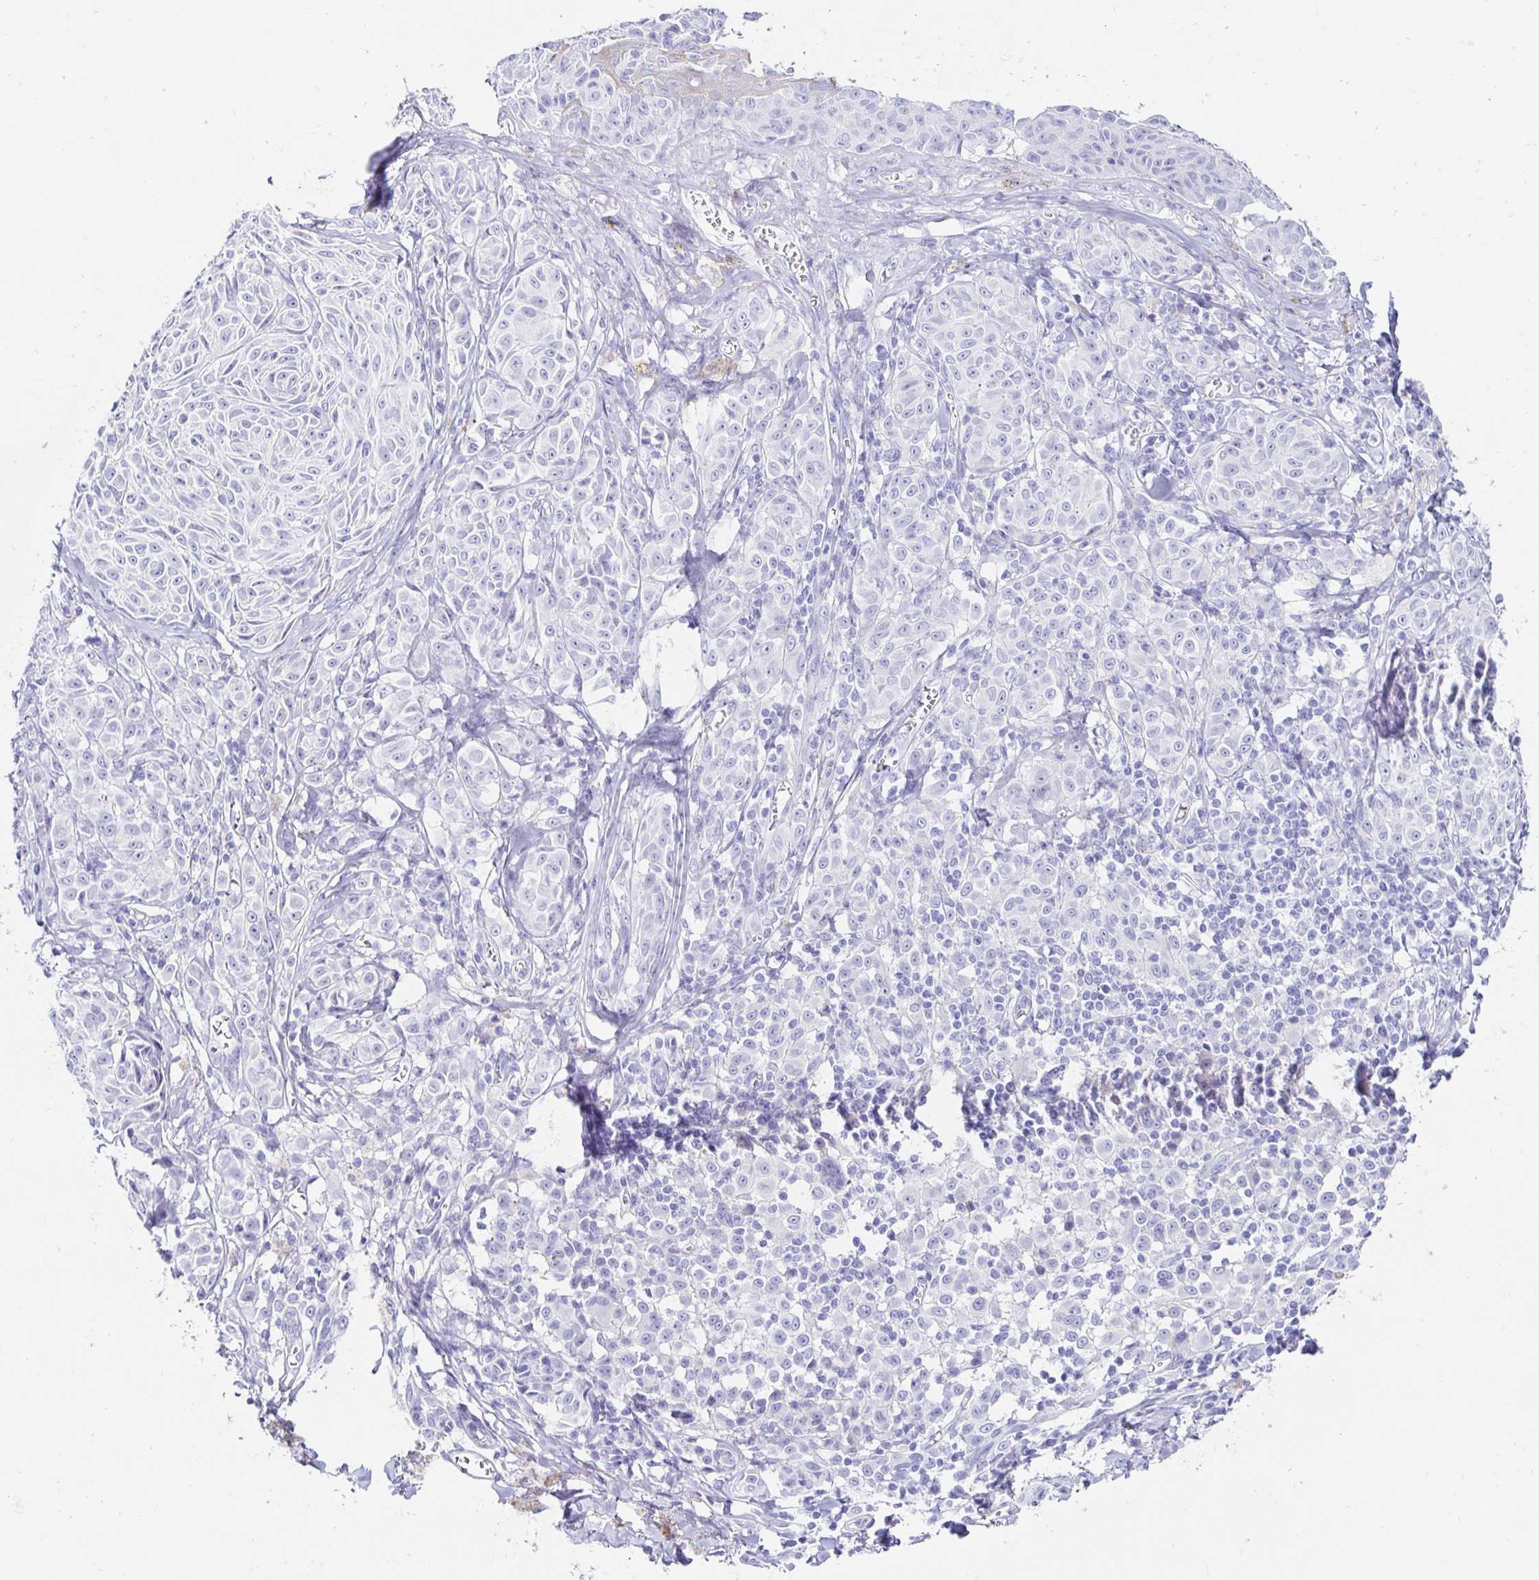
{"staining": {"intensity": "negative", "quantity": "none", "location": "none"}, "tissue": "melanoma", "cell_type": "Tumor cells", "image_type": "cancer", "snomed": [{"axis": "morphology", "description": "Malignant melanoma, NOS"}, {"axis": "topography", "description": "Skin"}], "caption": "IHC image of neoplastic tissue: melanoma stained with DAB (3,3'-diaminobenzidine) shows no significant protein expression in tumor cells.", "gene": "CA9", "patient": {"sex": "female", "age": 43}}